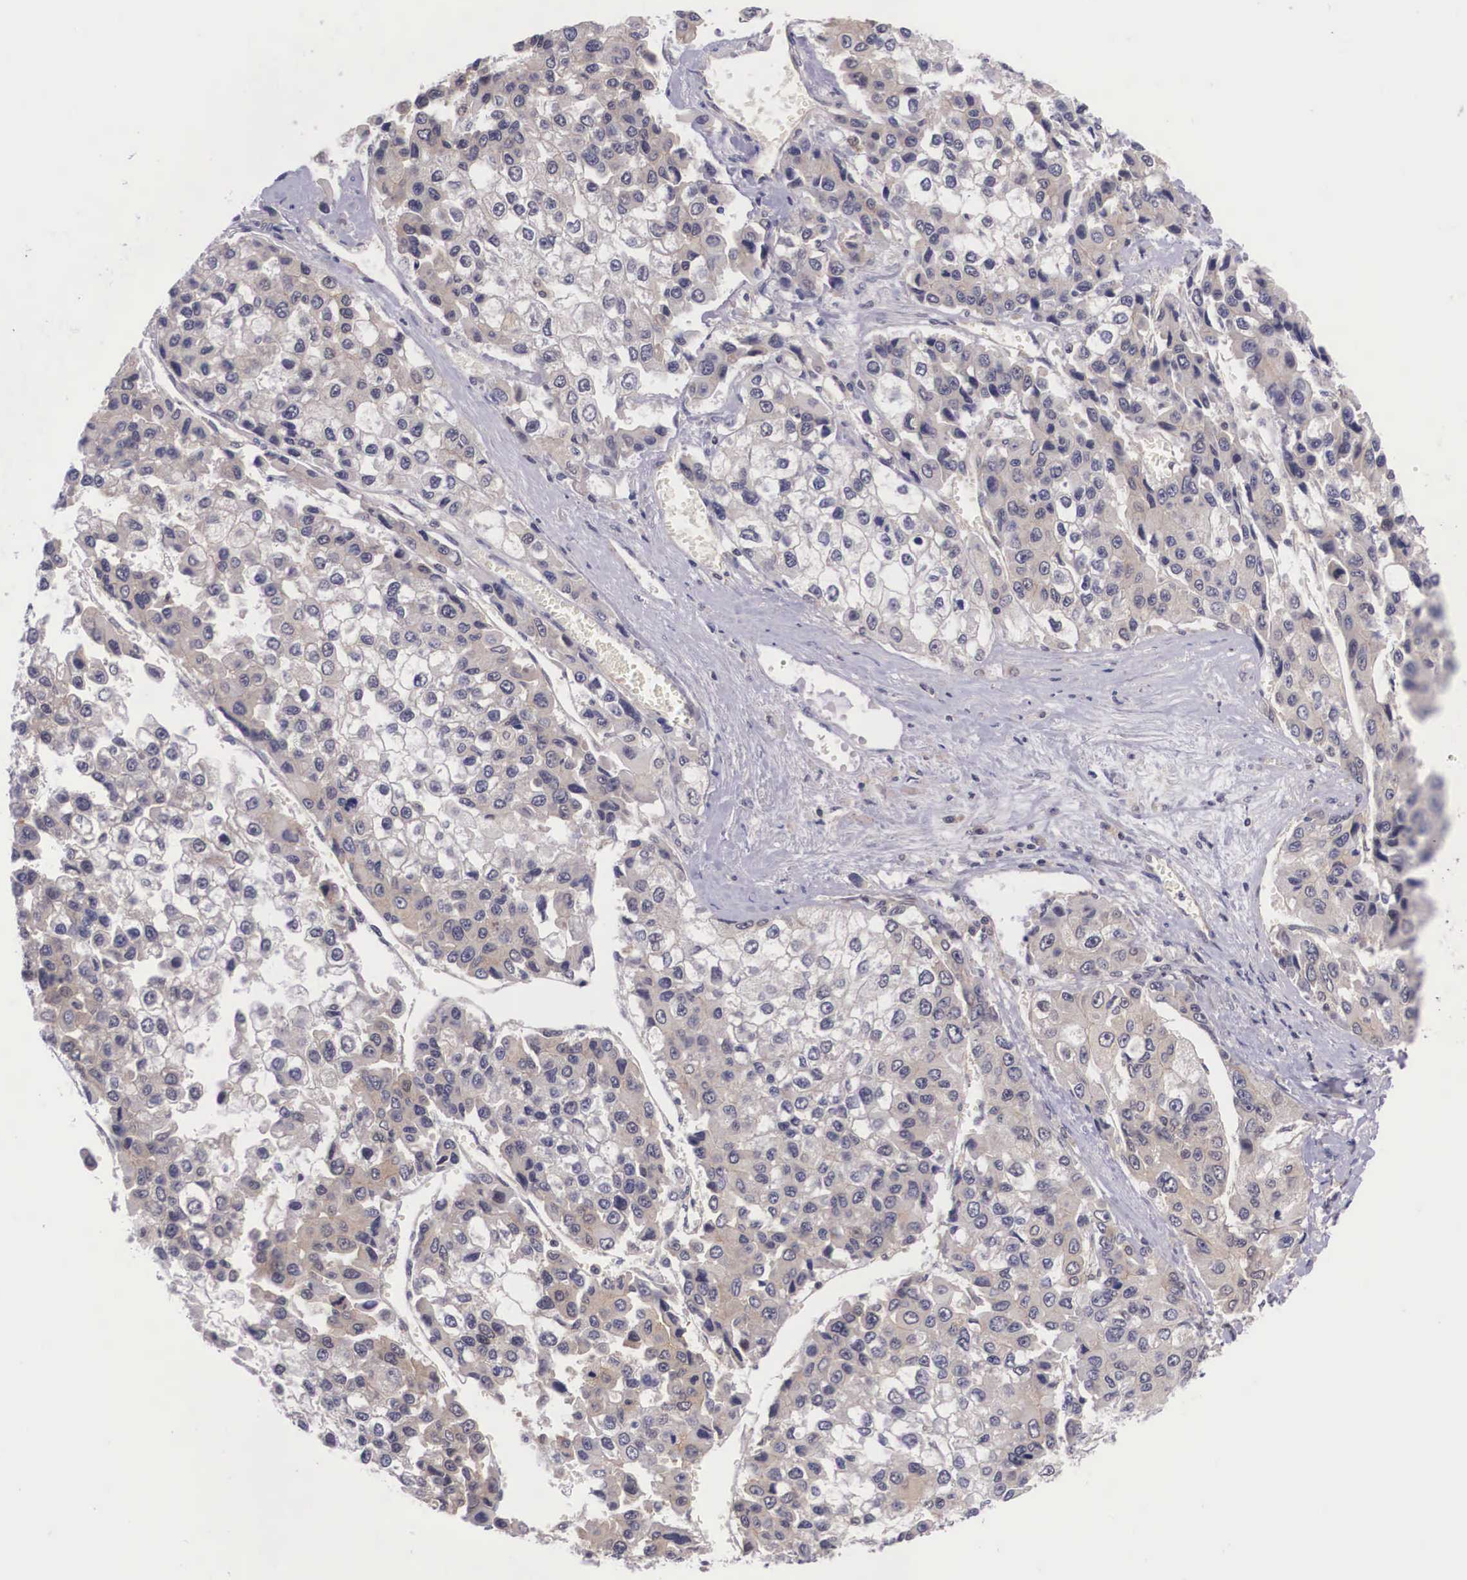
{"staining": {"intensity": "weak", "quantity": "<25%", "location": "cytoplasmic/membranous"}, "tissue": "liver cancer", "cell_type": "Tumor cells", "image_type": "cancer", "snomed": [{"axis": "morphology", "description": "Carcinoma, Hepatocellular, NOS"}, {"axis": "topography", "description": "Liver"}], "caption": "IHC image of neoplastic tissue: human hepatocellular carcinoma (liver) stained with DAB (3,3'-diaminobenzidine) displays no significant protein positivity in tumor cells.", "gene": "IGBP1", "patient": {"sex": "female", "age": 66}}